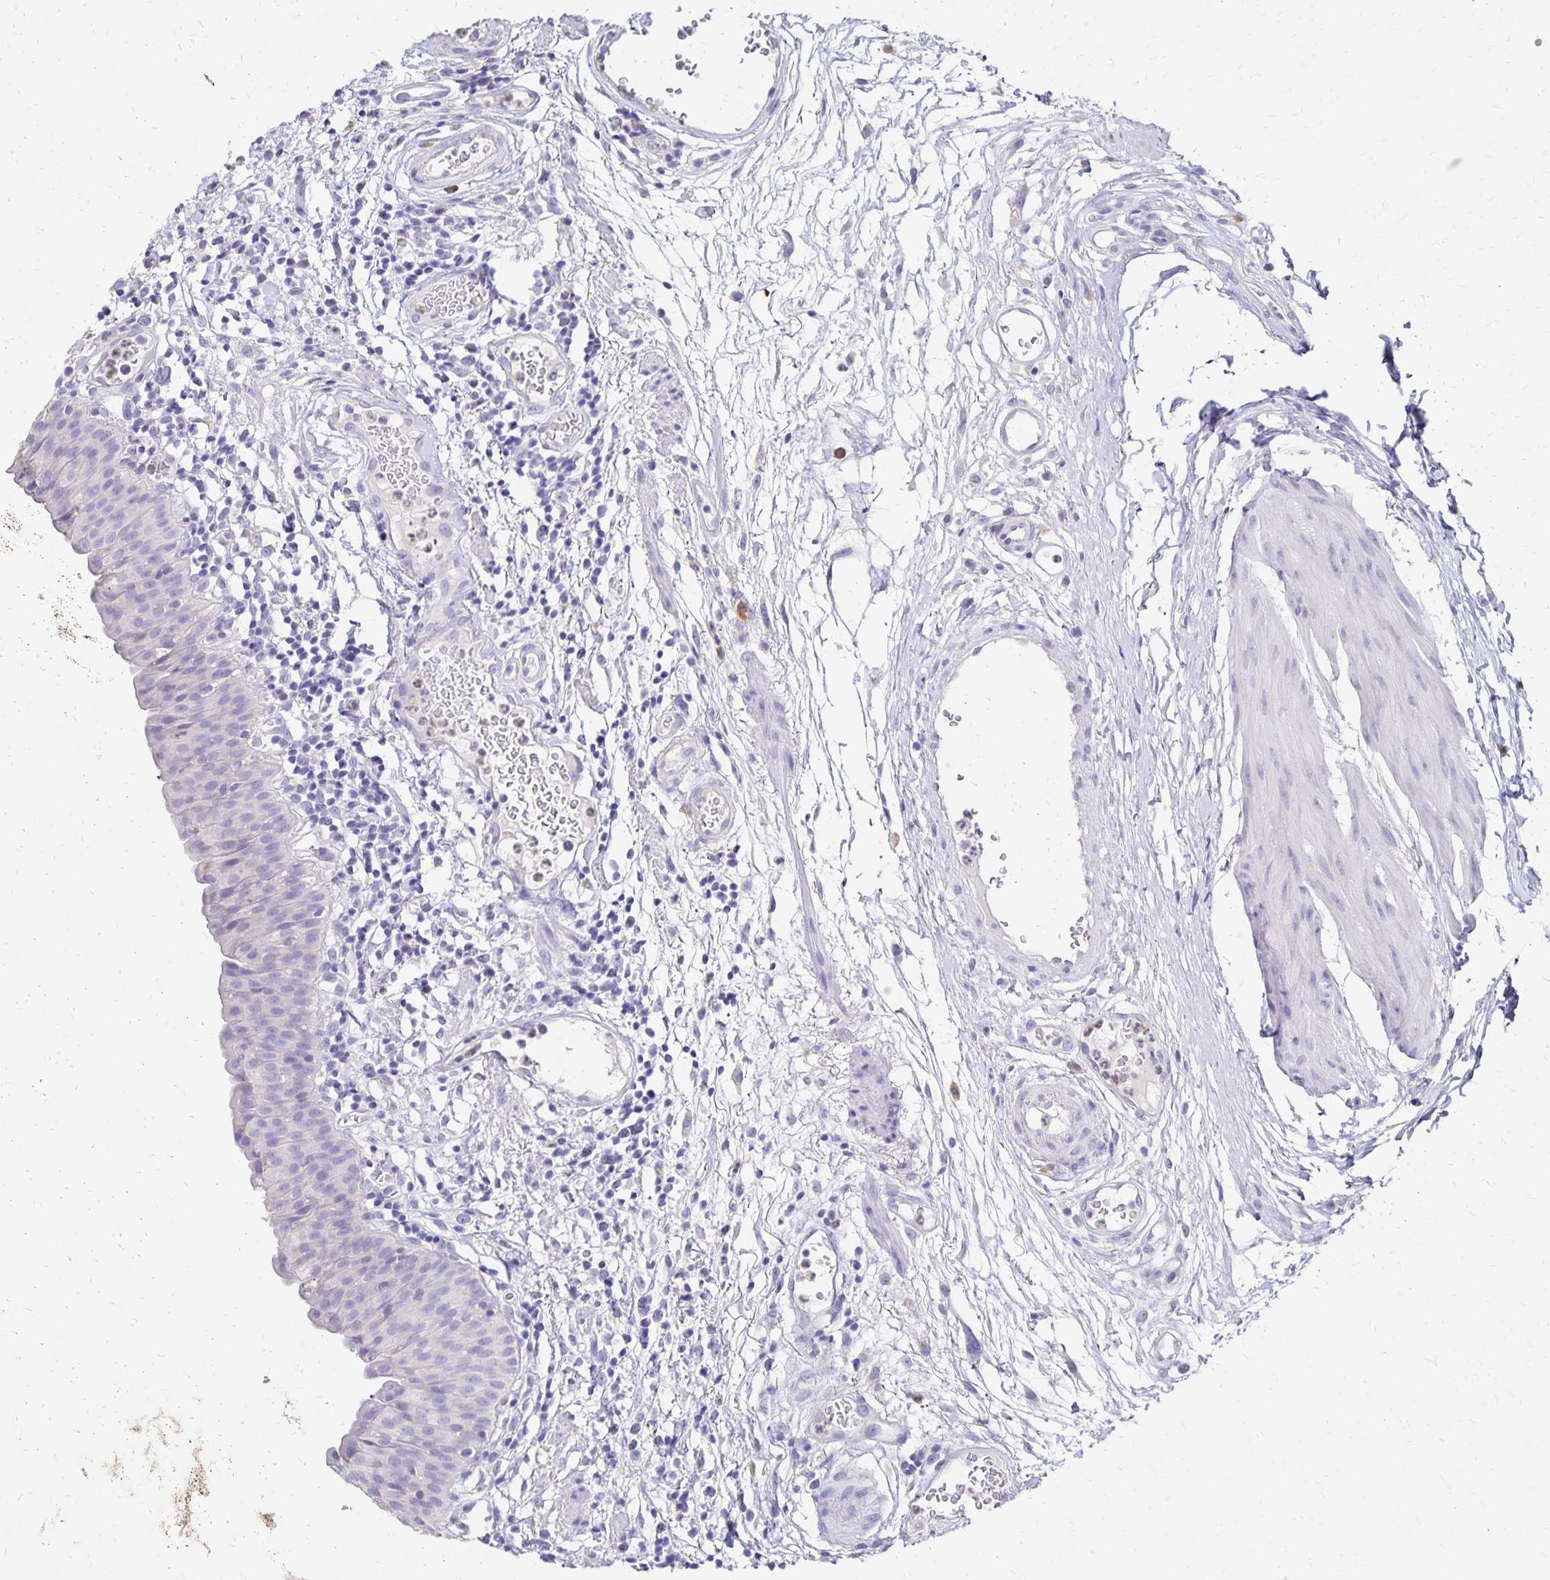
{"staining": {"intensity": "negative", "quantity": "none", "location": "none"}, "tissue": "urinary bladder", "cell_type": "Urothelial cells", "image_type": "normal", "snomed": [{"axis": "morphology", "description": "Normal tissue, NOS"}, {"axis": "morphology", "description": "Inflammation, NOS"}, {"axis": "topography", "description": "Urinary bladder"}], "caption": "Image shows no significant protein expression in urothelial cells of normal urinary bladder.", "gene": "DYNLT4", "patient": {"sex": "male", "age": 57}}